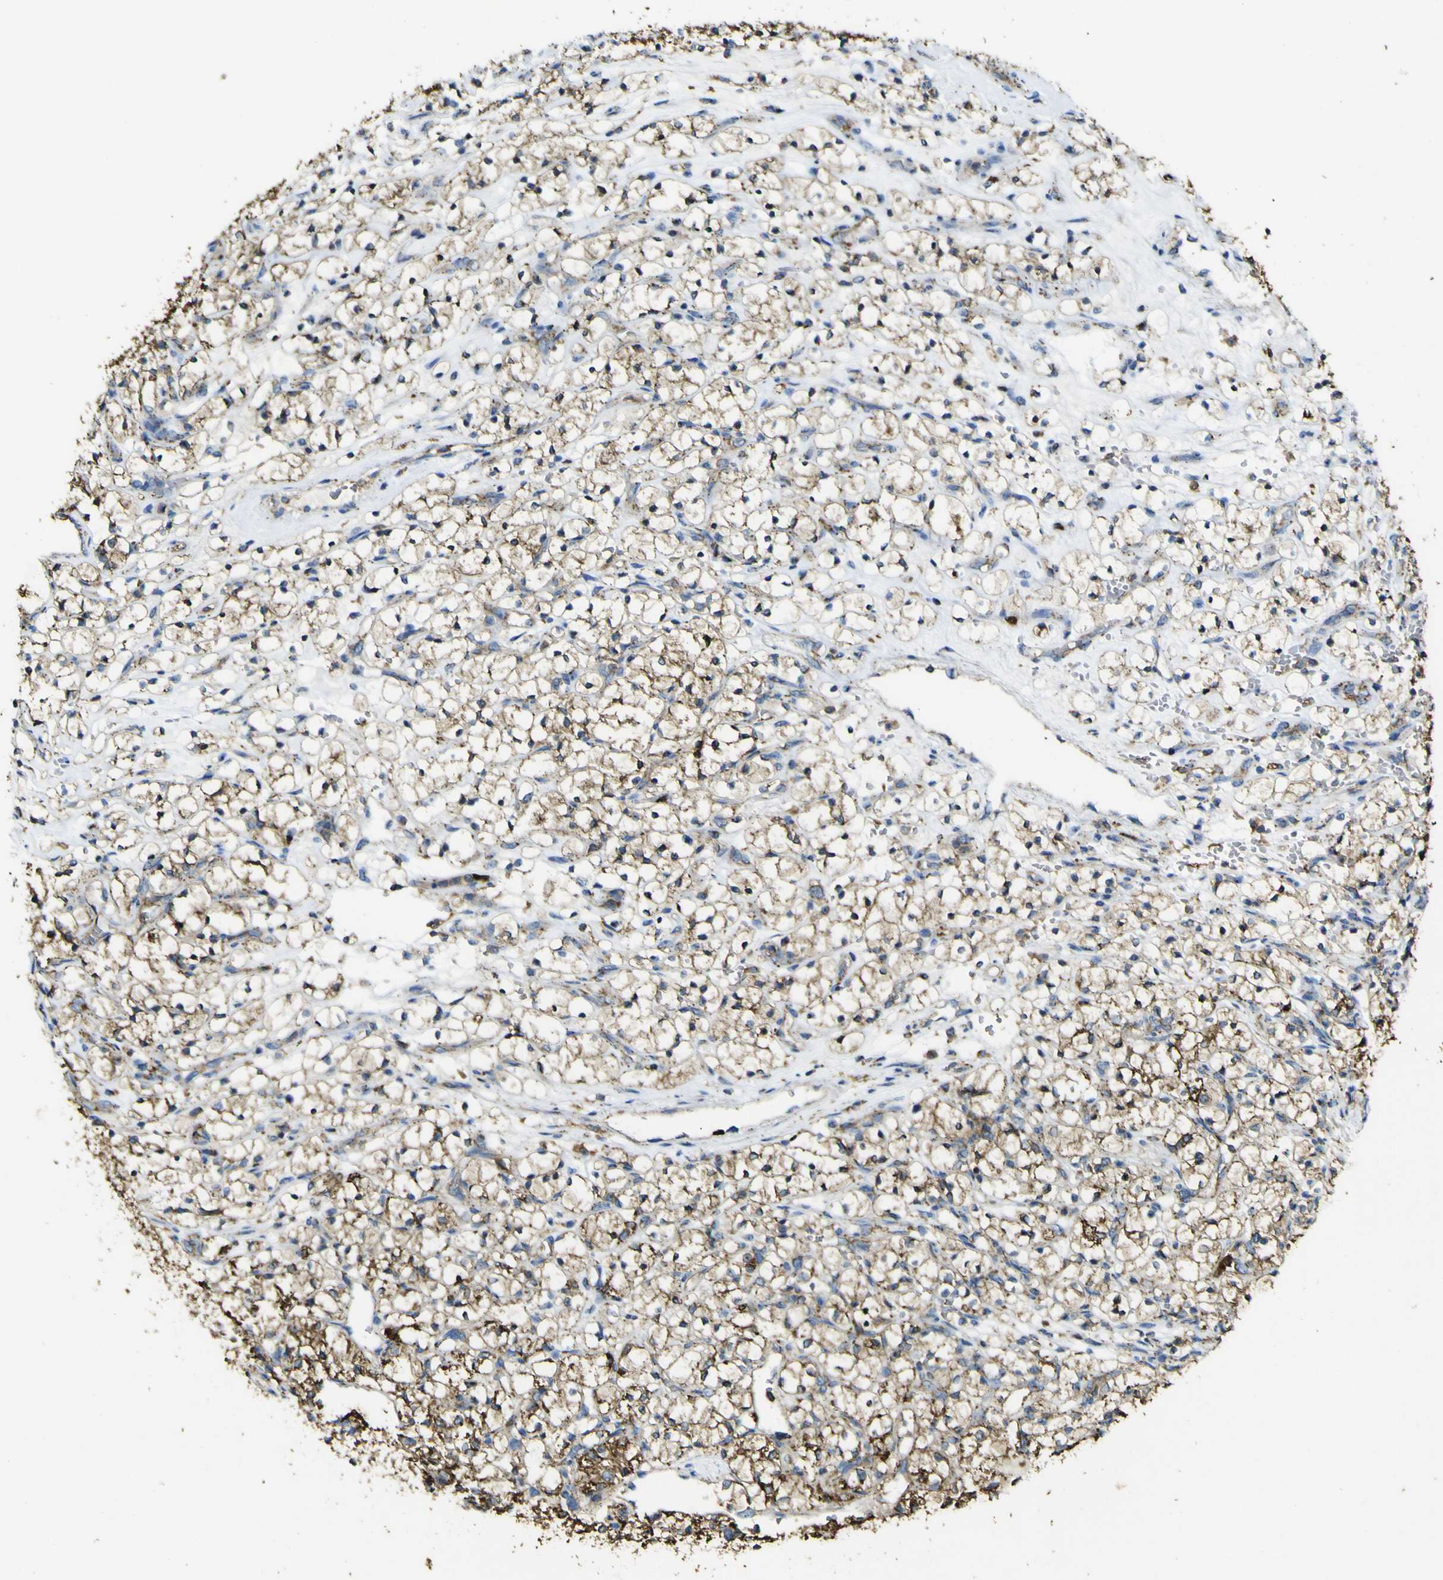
{"staining": {"intensity": "strong", "quantity": "25%-75%", "location": "cytoplasmic/membranous"}, "tissue": "renal cancer", "cell_type": "Tumor cells", "image_type": "cancer", "snomed": [{"axis": "morphology", "description": "Adenocarcinoma, NOS"}, {"axis": "topography", "description": "Kidney"}], "caption": "Immunohistochemical staining of adenocarcinoma (renal) demonstrates high levels of strong cytoplasmic/membranous expression in about 25%-75% of tumor cells.", "gene": "ACSL3", "patient": {"sex": "female", "age": 69}}